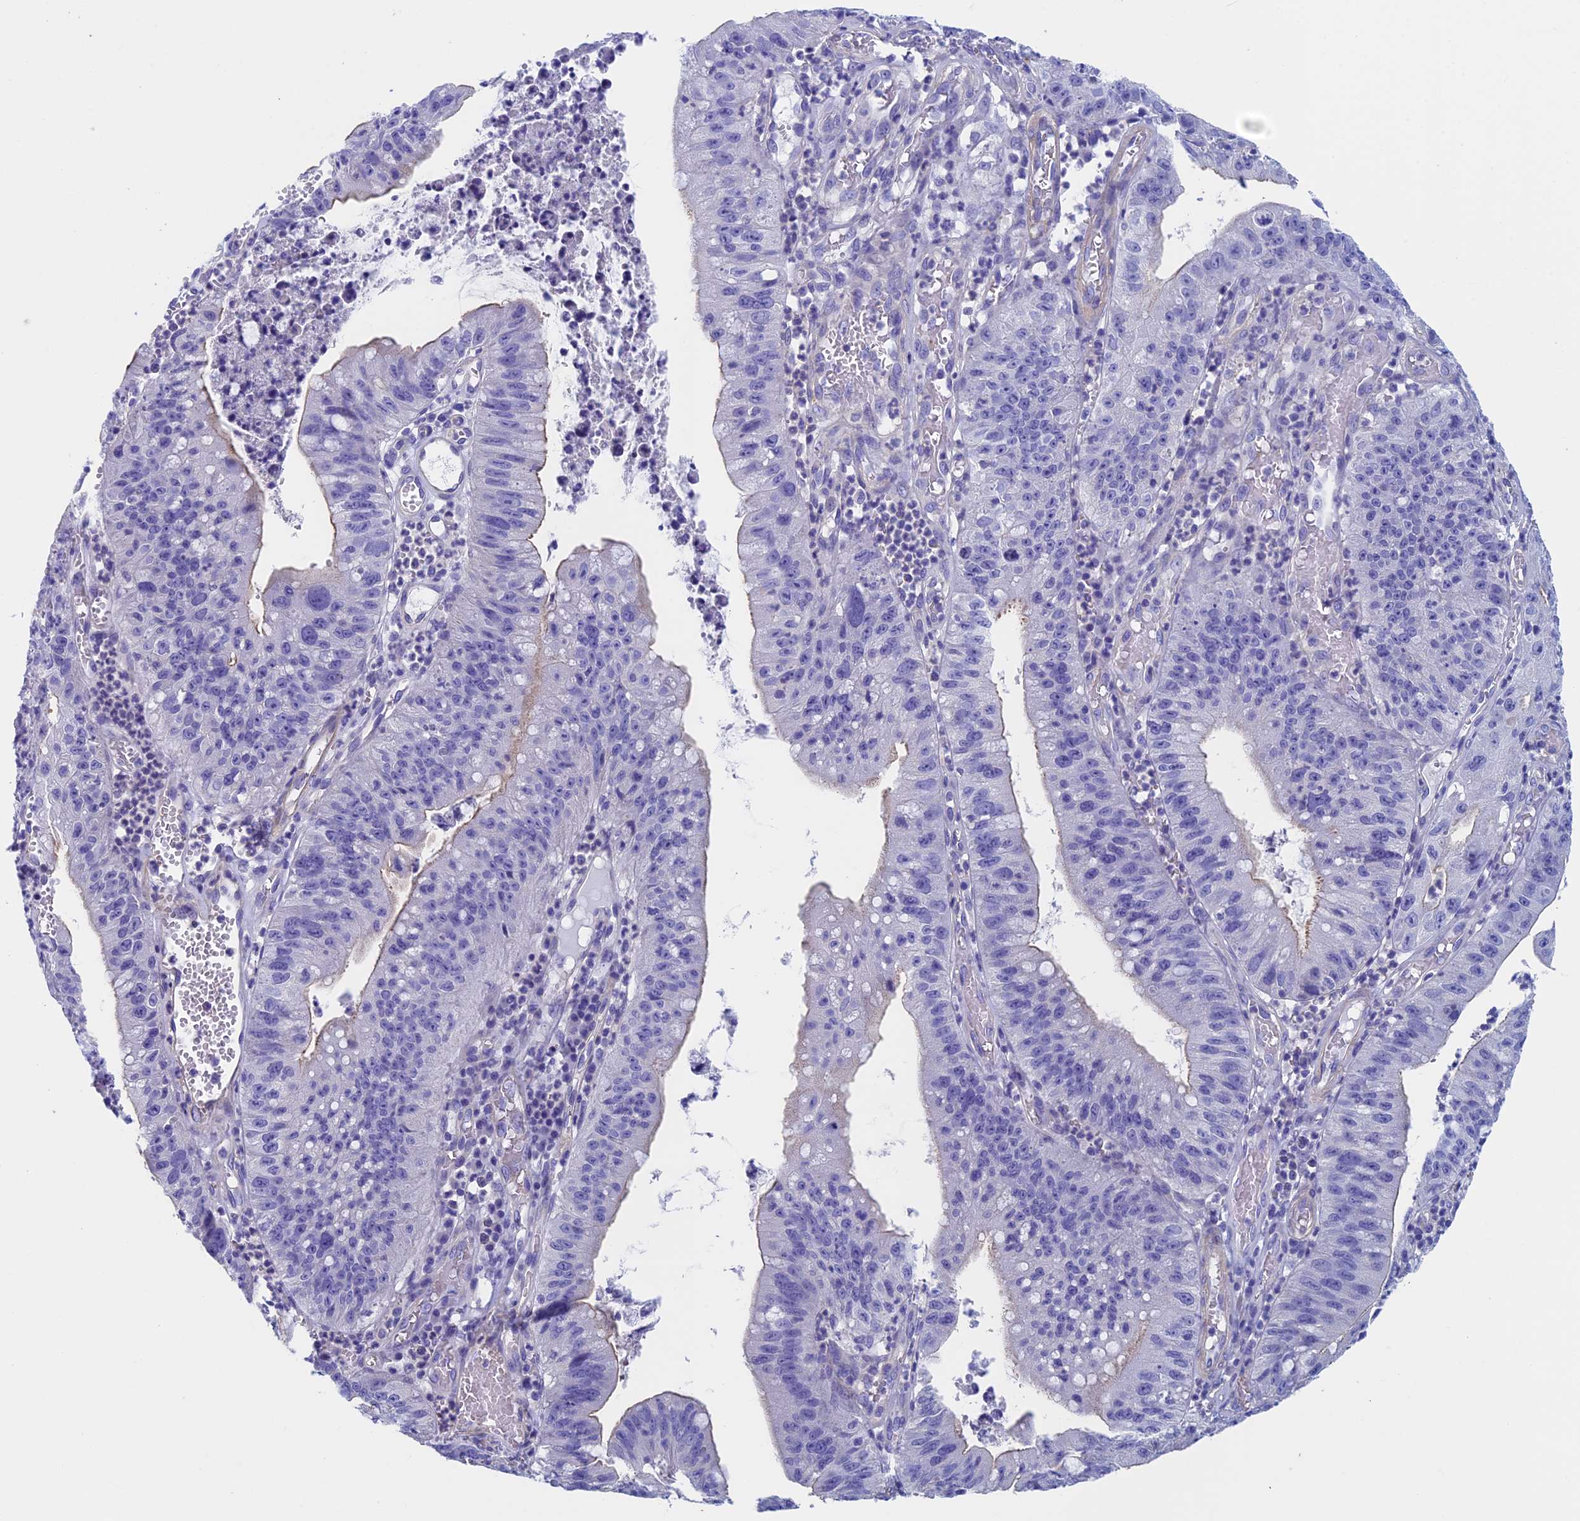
{"staining": {"intensity": "negative", "quantity": "none", "location": "none"}, "tissue": "stomach cancer", "cell_type": "Tumor cells", "image_type": "cancer", "snomed": [{"axis": "morphology", "description": "Adenocarcinoma, NOS"}, {"axis": "topography", "description": "Stomach"}], "caption": "High magnification brightfield microscopy of stomach adenocarcinoma stained with DAB (brown) and counterstained with hematoxylin (blue): tumor cells show no significant expression. (Brightfield microscopy of DAB immunohistochemistry (IHC) at high magnification).", "gene": "ADH7", "patient": {"sex": "male", "age": 59}}